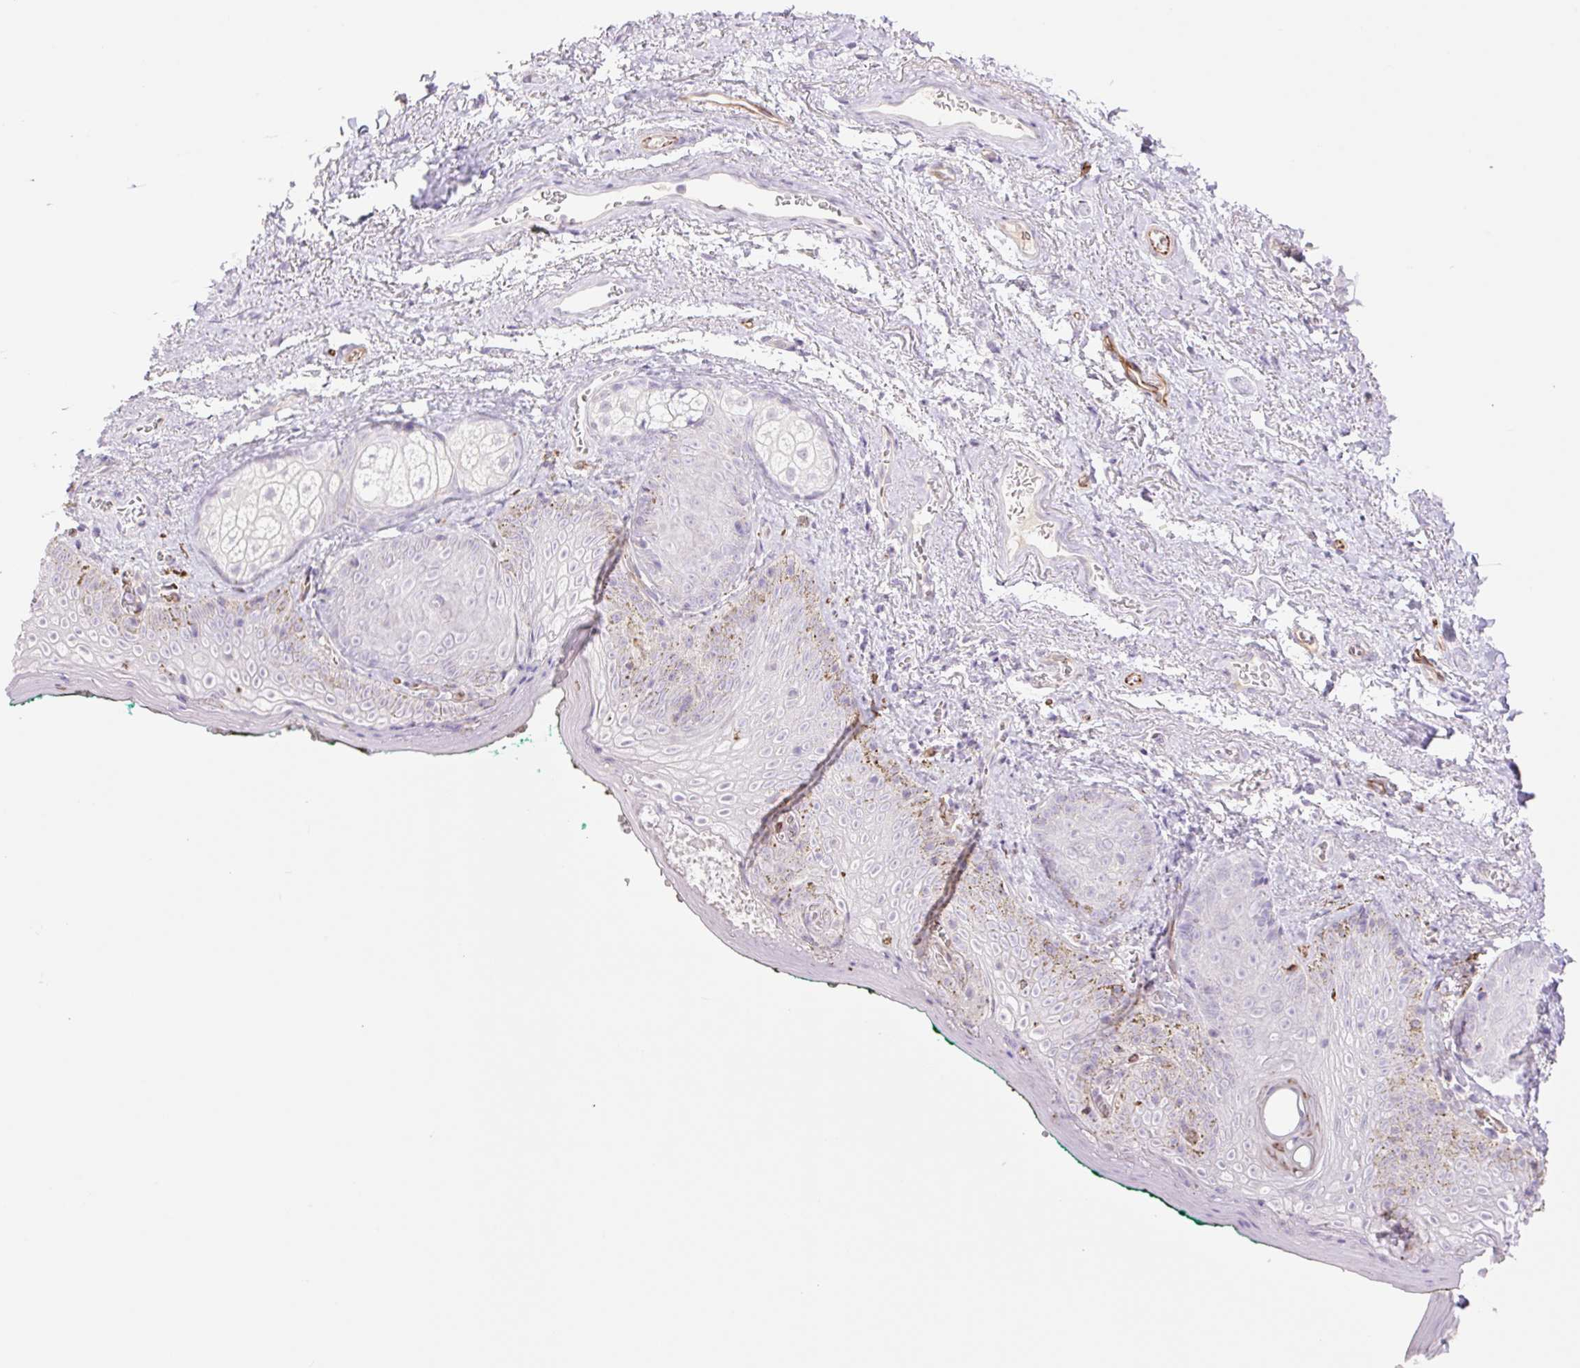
{"staining": {"intensity": "negative", "quantity": "none", "location": "none"}, "tissue": "vagina", "cell_type": "Squamous epithelial cells", "image_type": "normal", "snomed": [{"axis": "morphology", "description": "Normal tissue, NOS"}, {"axis": "topography", "description": "Vulva"}, {"axis": "topography", "description": "Vagina"}, {"axis": "topography", "description": "Peripheral nerve tissue"}], "caption": "This is a photomicrograph of immunohistochemistry staining of benign vagina, which shows no positivity in squamous epithelial cells.", "gene": "ZFYVE21", "patient": {"sex": "female", "age": 66}}